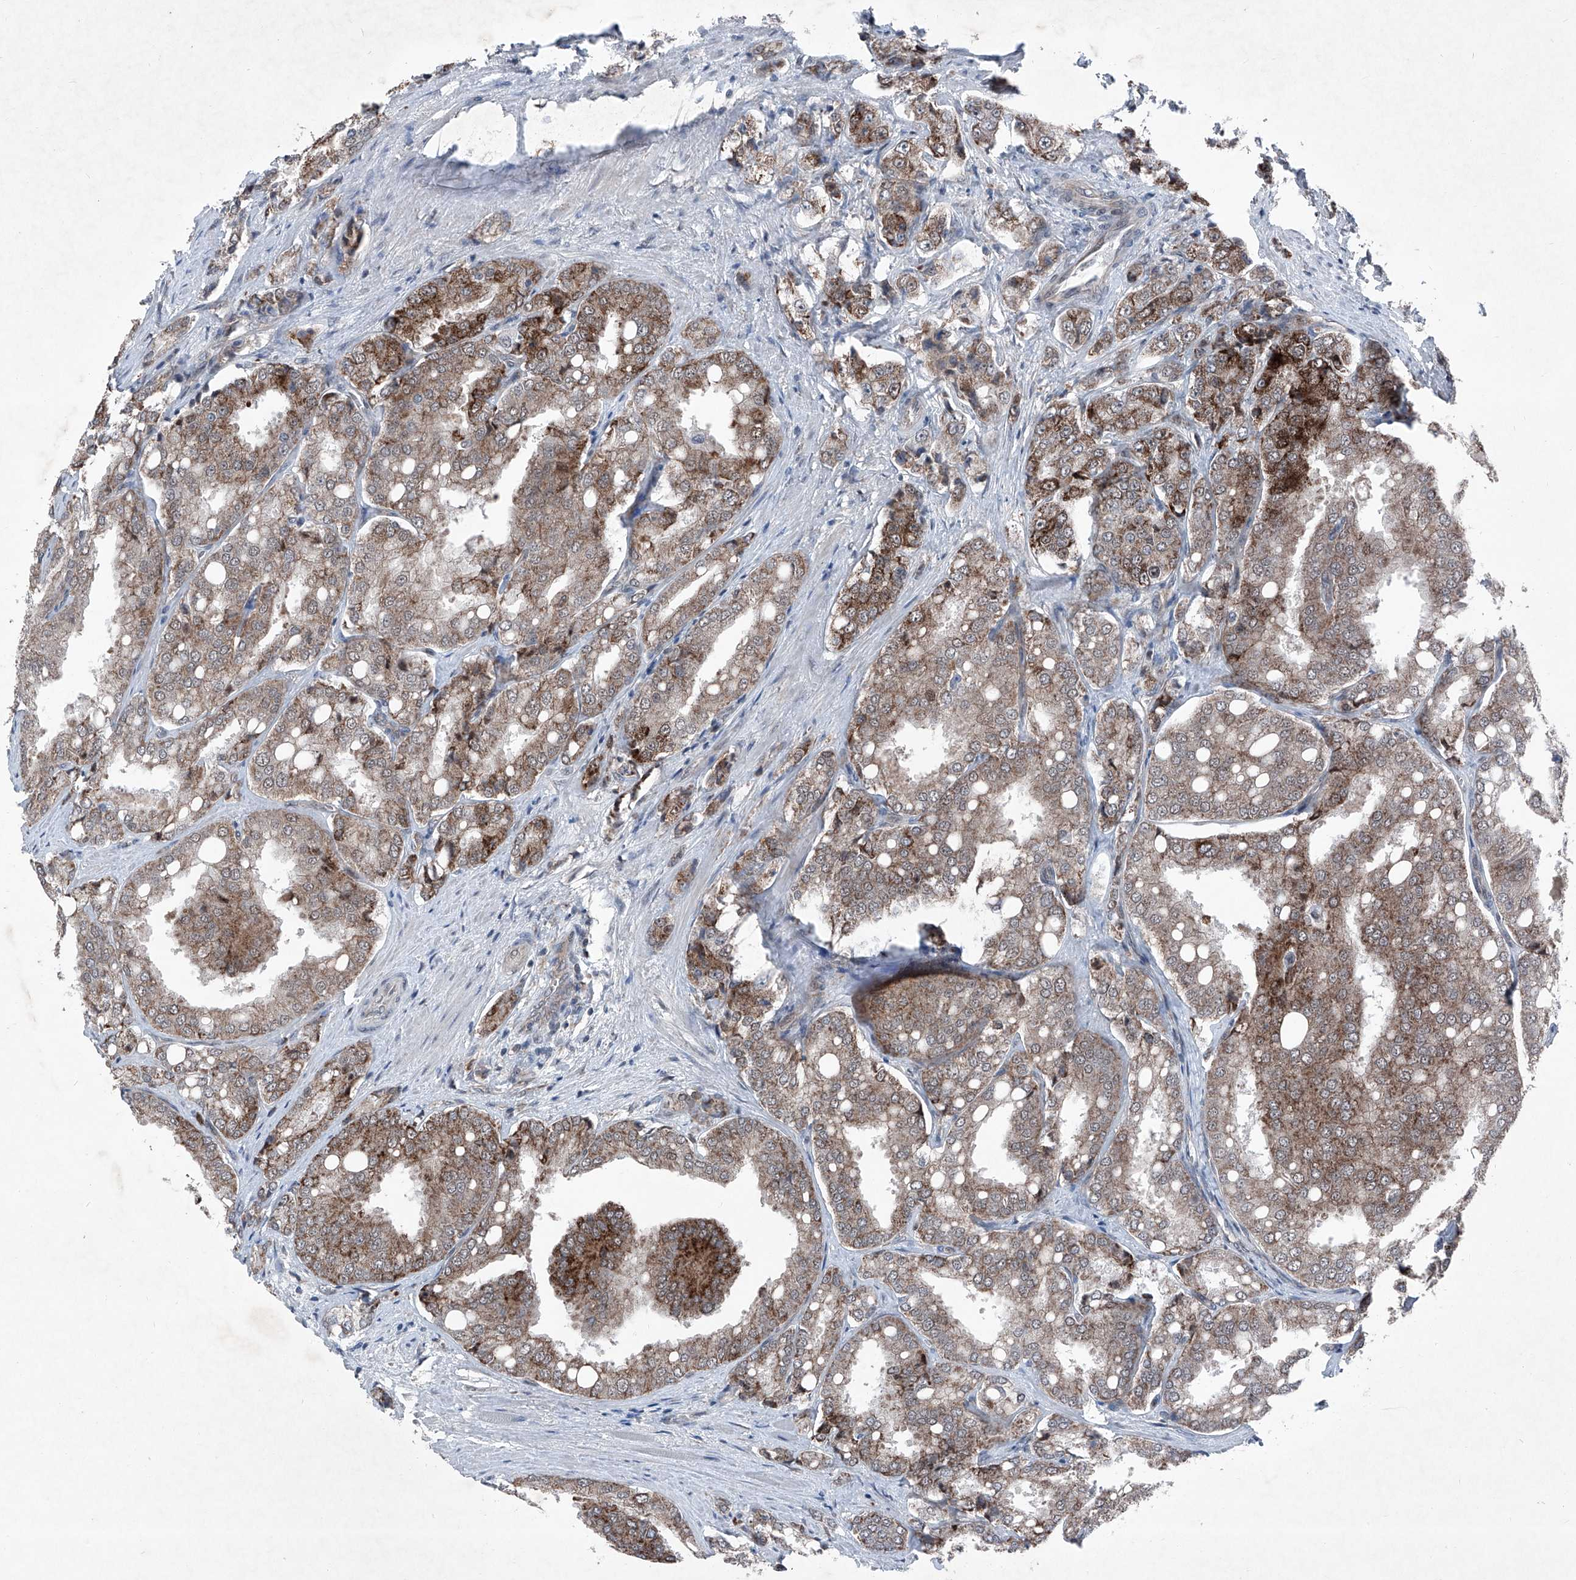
{"staining": {"intensity": "moderate", "quantity": ">75%", "location": "cytoplasmic/membranous"}, "tissue": "prostate cancer", "cell_type": "Tumor cells", "image_type": "cancer", "snomed": [{"axis": "morphology", "description": "Adenocarcinoma, High grade"}, {"axis": "topography", "description": "Prostate"}], "caption": "Immunohistochemical staining of human prostate cancer demonstrates medium levels of moderate cytoplasmic/membranous staining in about >75% of tumor cells.", "gene": "COA7", "patient": {"sex": "male", "age": 50}}